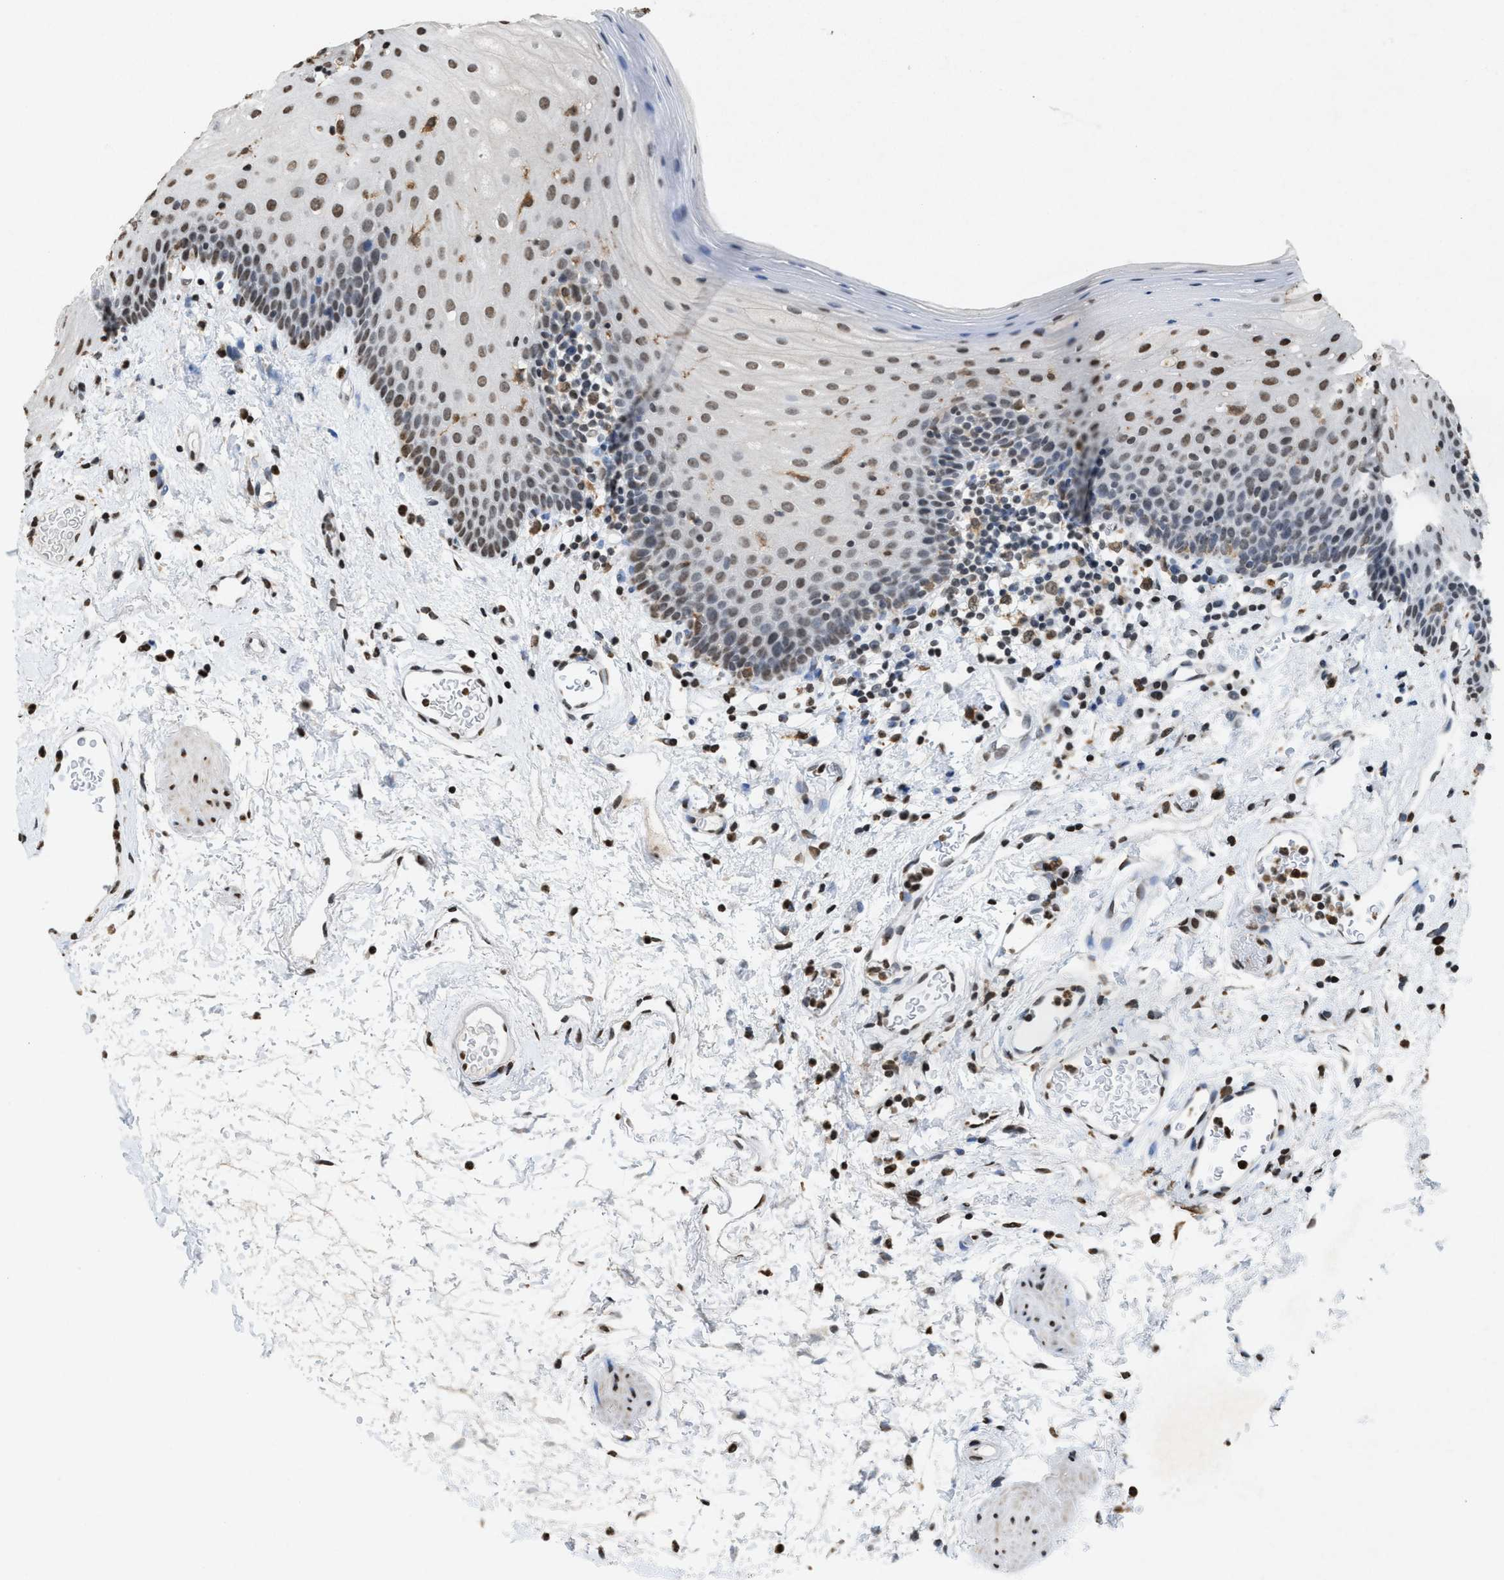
{"staining": {"intensity": "moderate", "quantity": "25%-75%", "location": "nuclear"}, "tissue": "oral mucosa", "cell_type": "Squamous epithelial cells", "image_type": "normal", "snomed": [{"axis": "morphology", "description": "Normal tissue, NOS"}, {"axis": "topography", "description": "Oral tissue"}], "caption": "A medium amount of moderate nuclear expression is appreciated in about 25%-75% of squamous epithelial cells in benign oral mucosa. (Stains: DAB in brown, nuclei in blue, Microscopy: brightfield microscopy at high magnification).", "gene": "NUP88", "patient": {"sex": "male", "age": 66}}